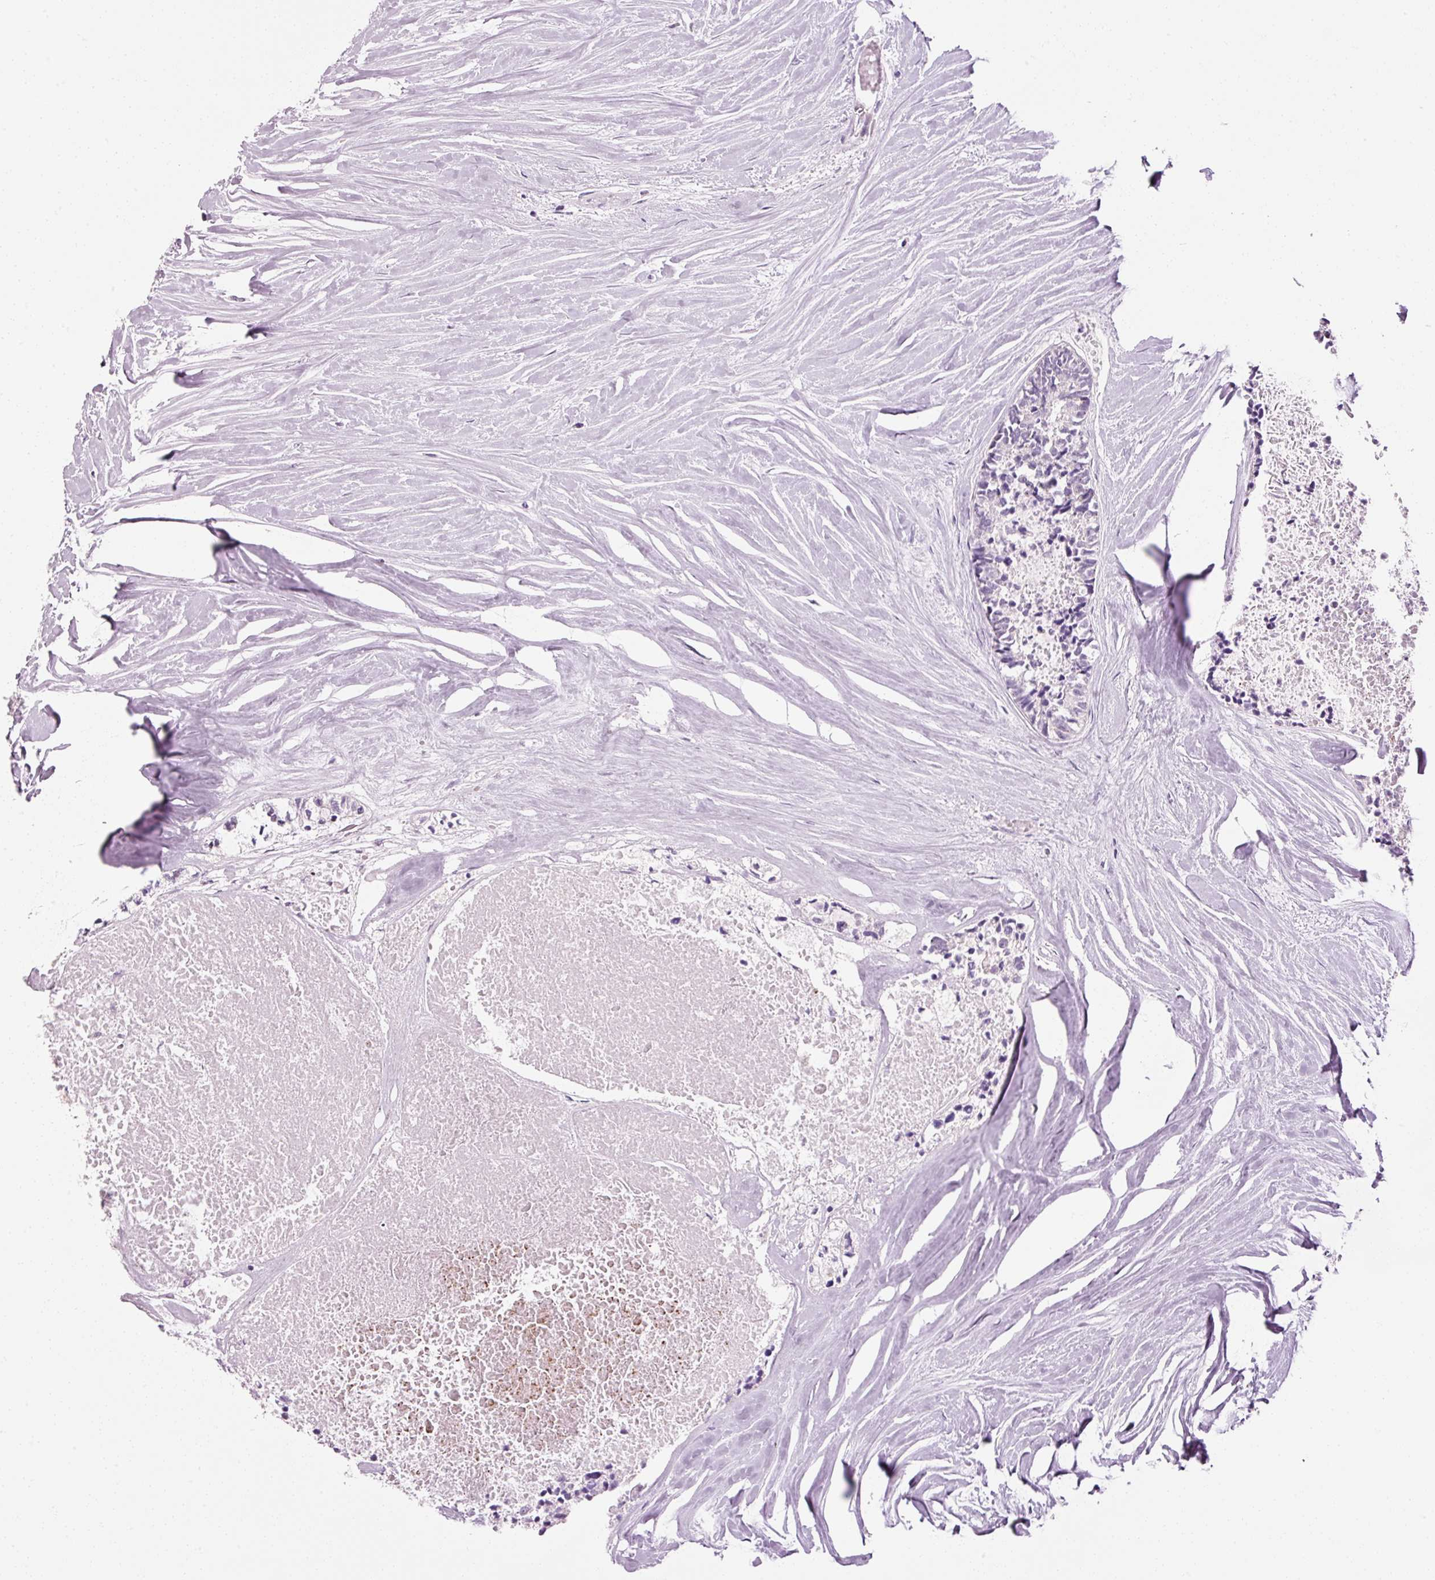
{"staining": {"intensity": "negative", "quantity": "none", "location": "none"}, "tissue": "colorectal cancer", "cell_type": "Tumor cells", "image_type": "cancer", "snomed": [{"axis": "morphology", "description": "Adenocarcinoma, NOS"}, {"axis": "topography", "description": "Colon"}, {"axis": "topography", "description": "Rectum"}], "caption": "DAB (3,3'-diaminobenzidine) immunohistochemical staining of human colorectal cancer exhibits no significant staining in tumor cells.", "gene": "ANKRD20A1", "patient": {"sex": "male", "age": 57}}